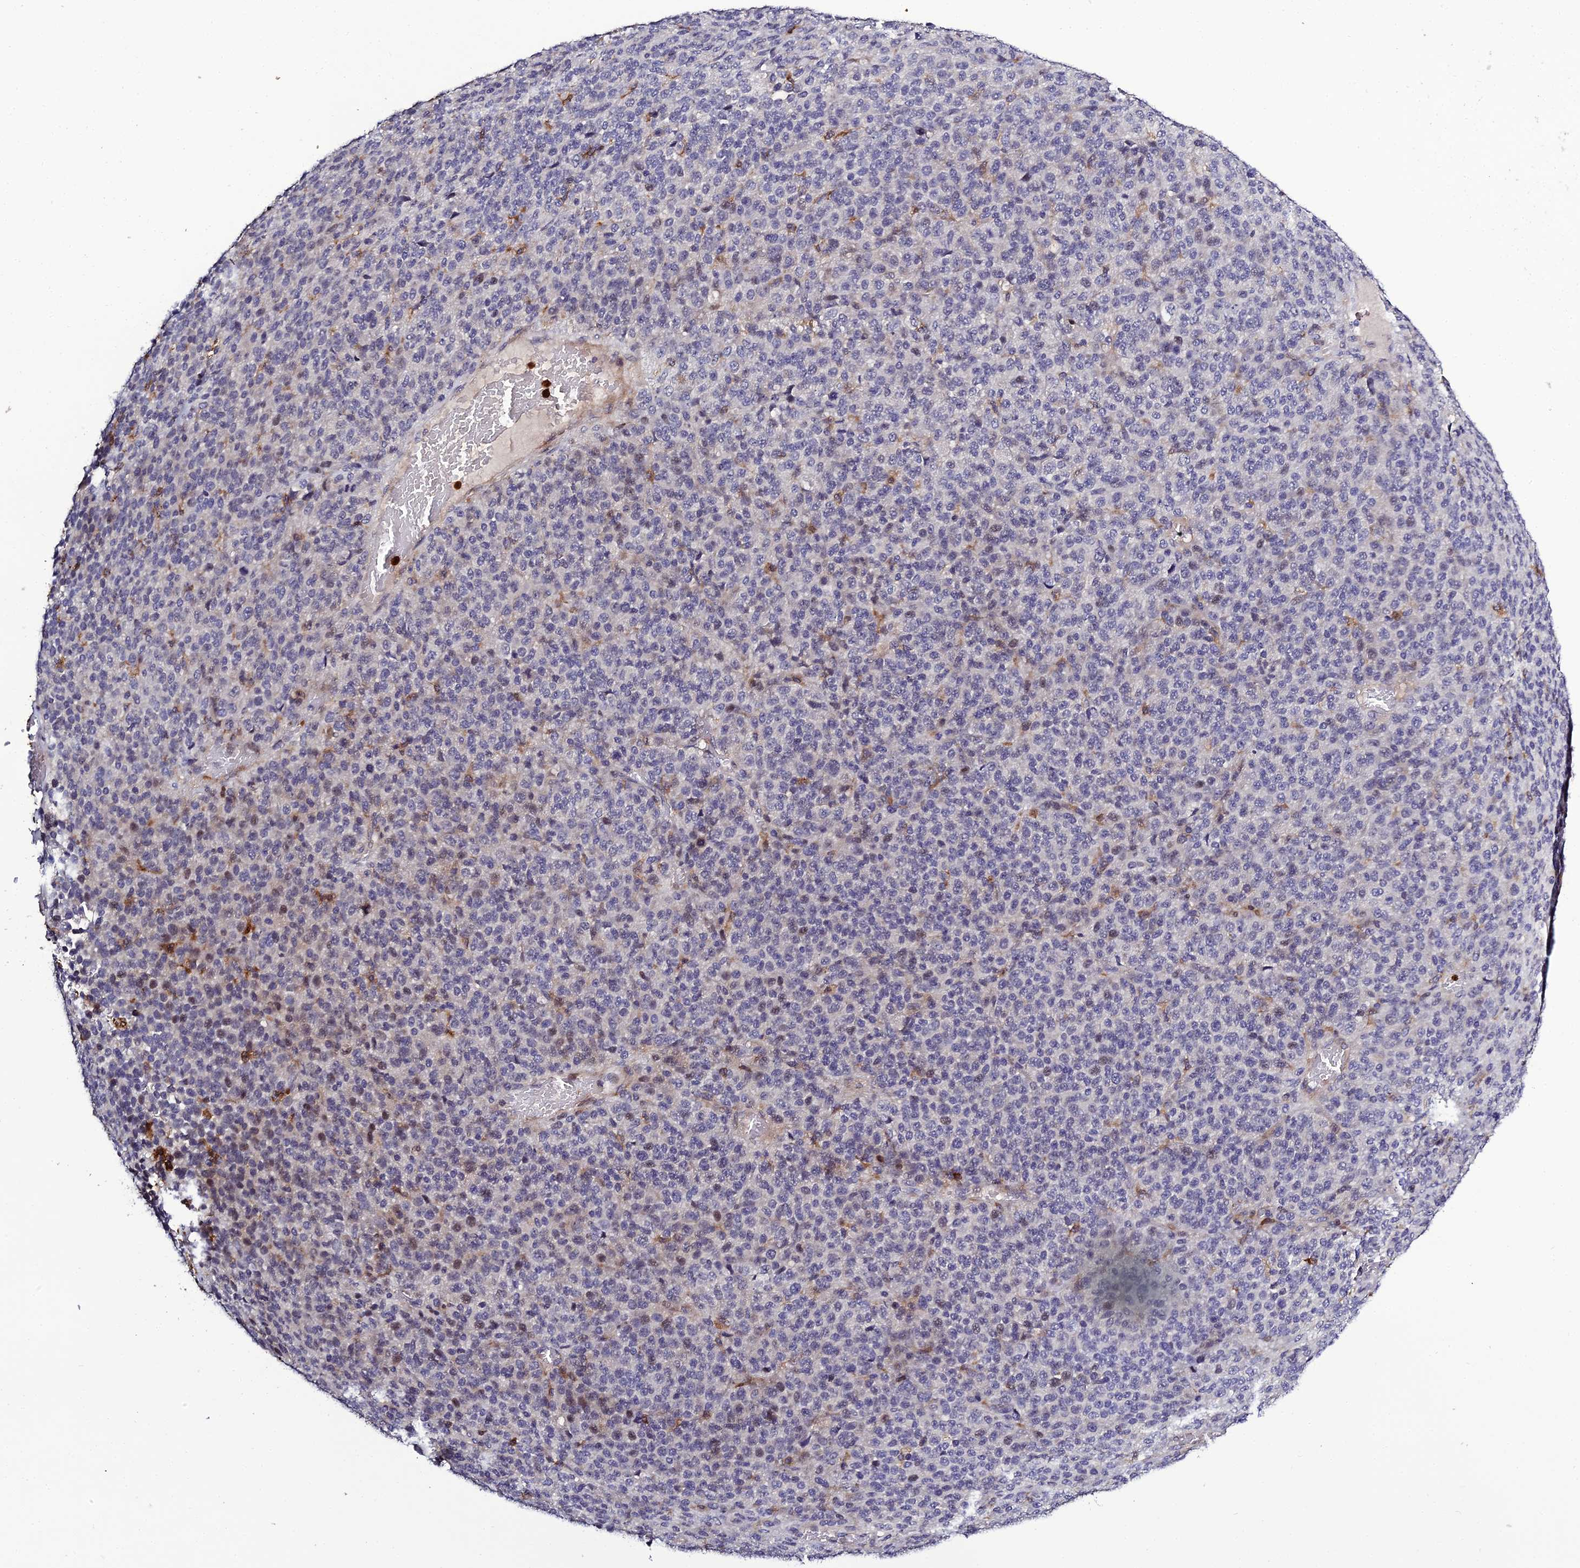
{"staining": {"intensity": "negative", "quantity": "none", "location": "none"}, "tissue": "melanoma", "cell_type": "Tumor cells", "image_type": "cancer", "snomed": [{"axis": "morphology", "description": "Malignant melanoma, Metastatic site"}, {"axis": "topography", "description": "Brain"}], "caption": "IHC micrograph of malignant melanoma (metastatic site) stained for a protein (brown), which demonstrates no positivity in tumor cells. The staining is performed using DAB (3,3'-diaminobenzidine) brown chromogen with nuclei counter-stained in using hematoxylin.", "gene": "IL4I1", "patient": {"sex": "female", "age": 56}}